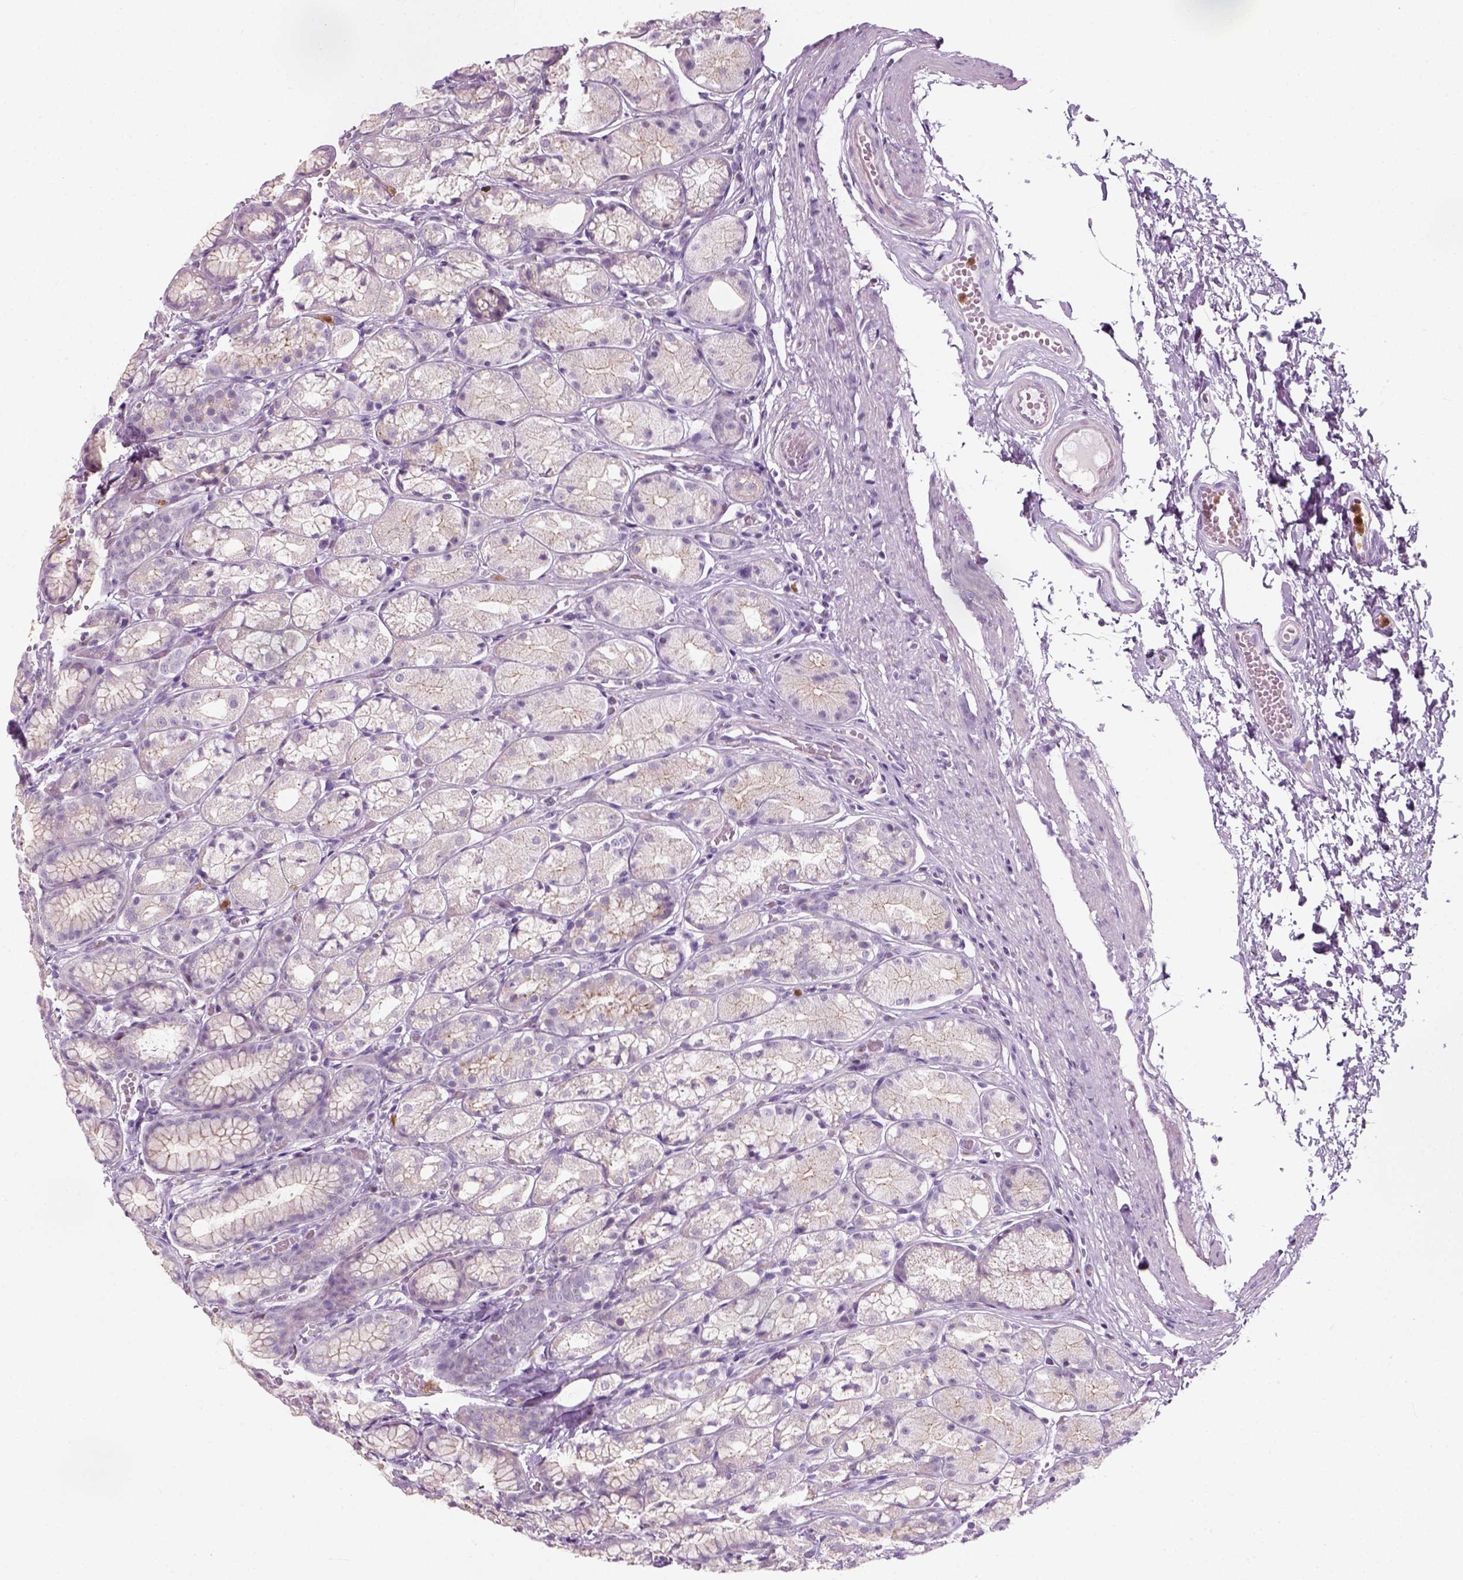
{"staining": {"intensity": "negative", "quantity": "none", "location": "none"}, "tissue": "stomach", "cell_type": "Glandular cells", "image_type": "normal", "snomed": [{"axis": "morphology", "description": "Normal tissue, NOS"}, {"axis": "topography", "description": "Stomach"}], "caption": "Benign stomach was stained to show a protein in brown. There is no significant staining in glandular cells. (Stains: DAB (3,3'-diaminobenzidine) immunohistochemistry with hematoxylin counter stain, Microscopy: brightfield microscopy at high magnification).", "gene": "IL4", "patient": {"sex": "male", "age": 70}}